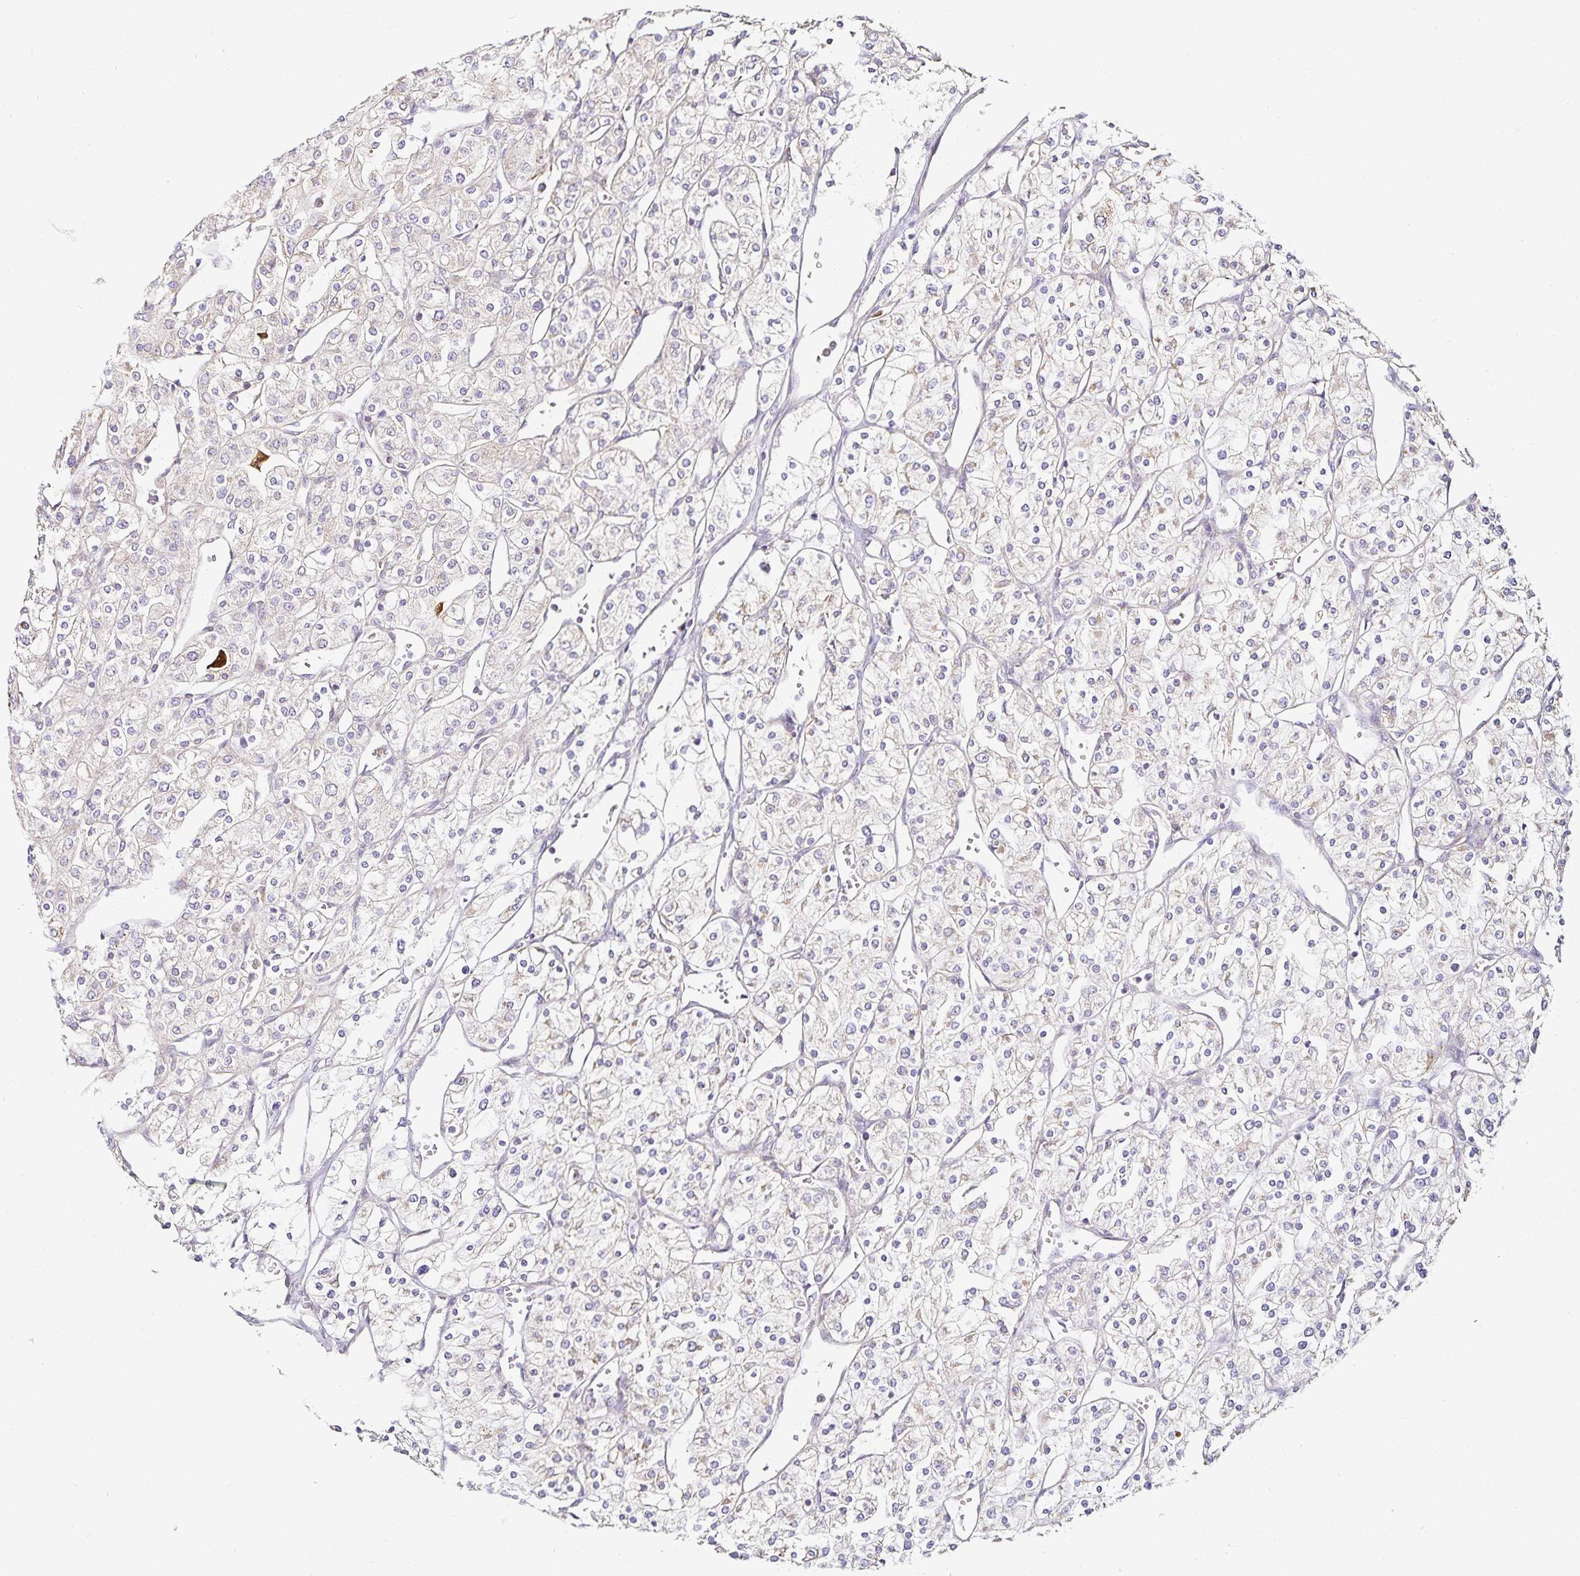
{"staining": {"intensity": "negative", "quantity": "none", "location": "none"}, "tissue": "renal cancer", "cell_type": "Tumor cells", "image_type": "cancer", "snomed": [{"axis": "morphology", "description": "Adenocarcinoma, NOS"}, {"axis": "topography", "description": "Kidney"}], "caption": "DAB (3,3'-diaminobenzidine) immunohistochemical staining of renal cancer (adenocarcinoma) shows no significant positivity in tumor cells. (Immunohistochemistry (ihc), brightfield microscopy, high magnification).", "gene": "GP2", "patient": {"sex": "male", "age": 80}}